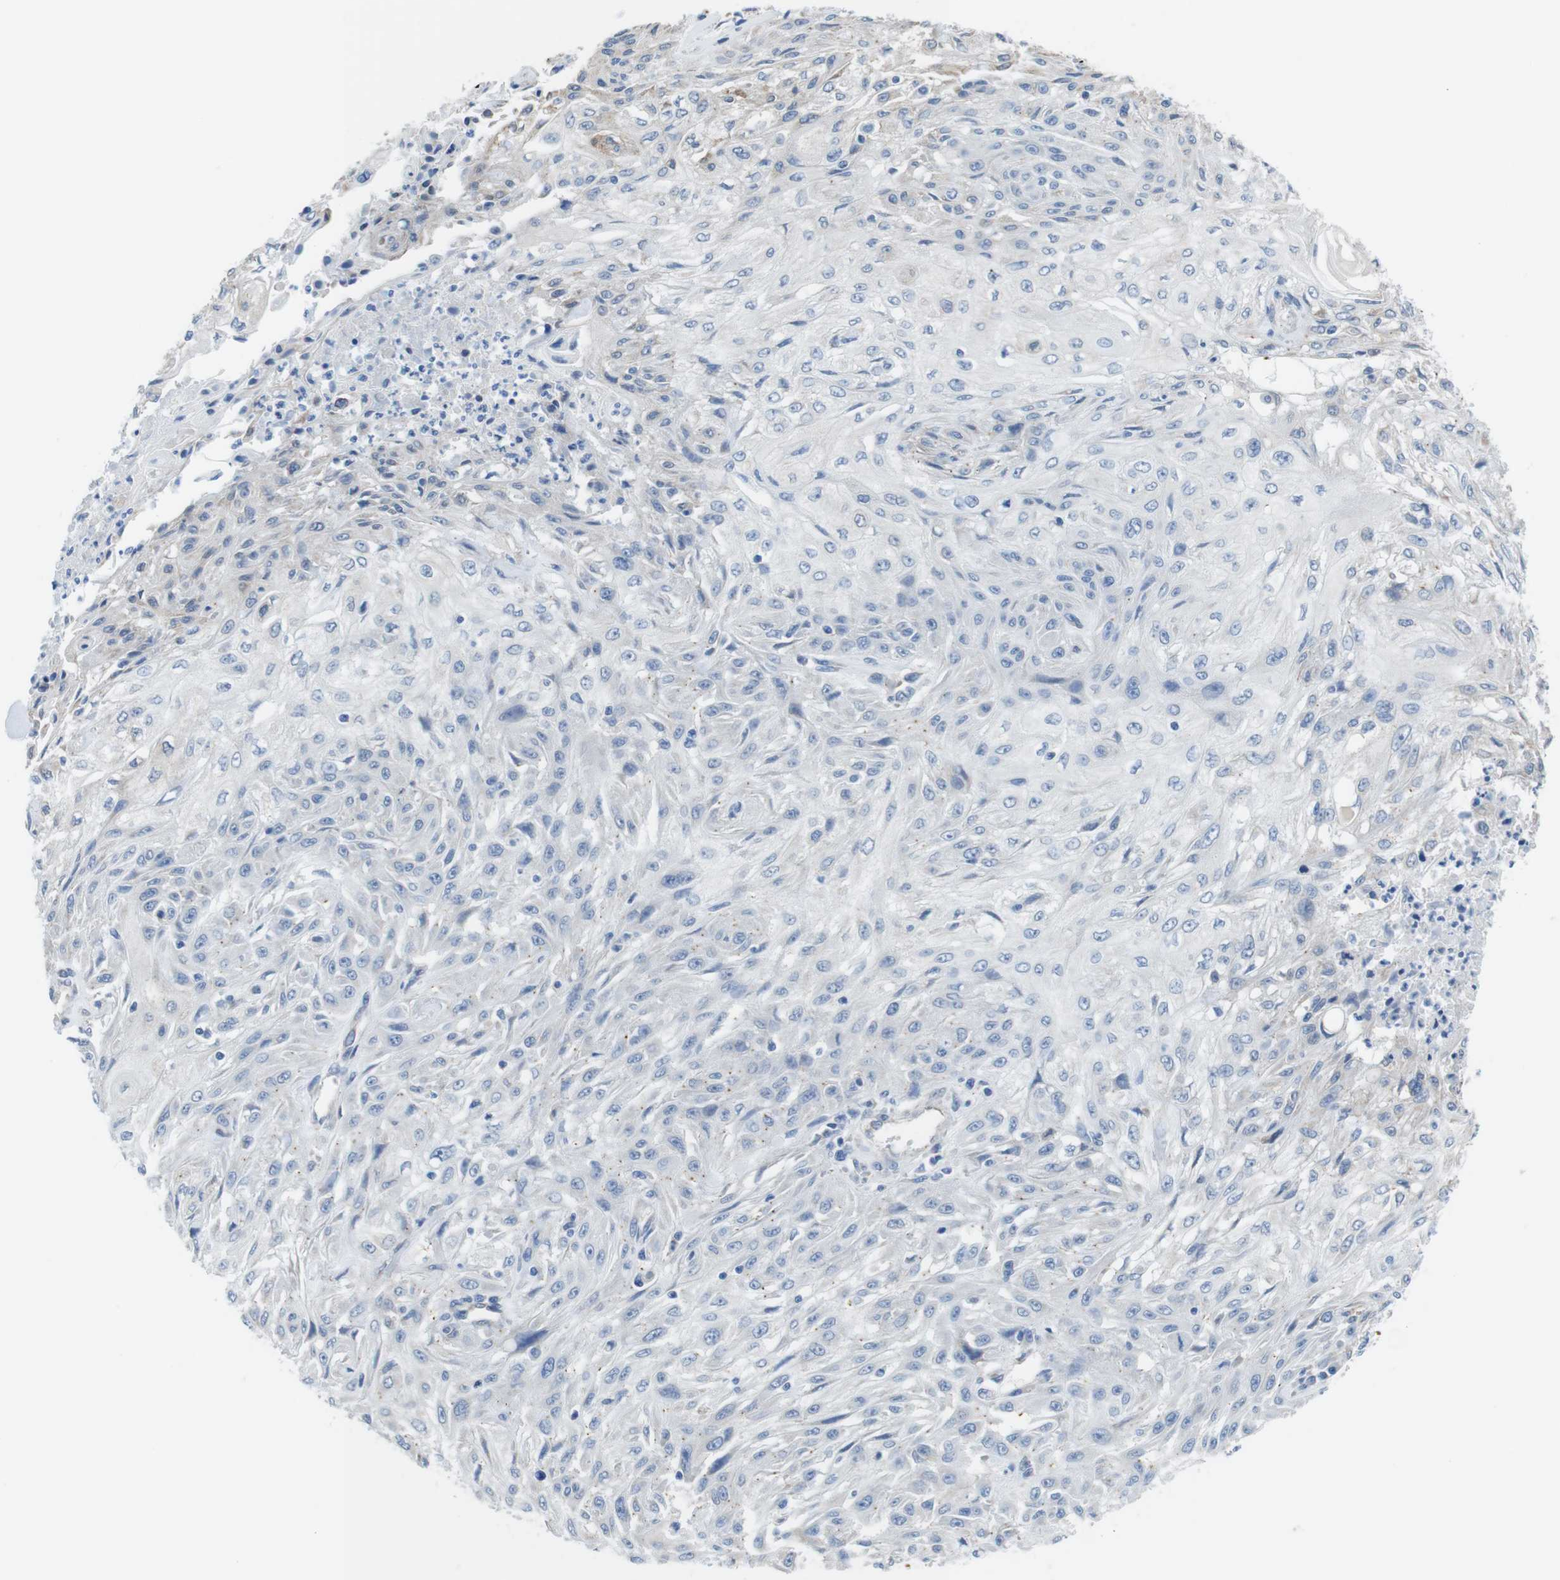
{"staining": {"intensity": "negative", "quantity": "none", "location": "none"}, "tissue": "skin cancer", "cell_type": "Tumor cells", "image_type": "cancer", "snomed": [{"axis": "morphology", "description": "Squamous cell carcinoma, NOS"}, {"axis": "topography", "description": "Skin"}], "caption": "Immunohistochemistry (IHC) of human skin squamous cell carcinoma demonstrates no positivity in tumor cells.", "gene": "CDH8", "patient": {"sex": "male", "age": 75}}